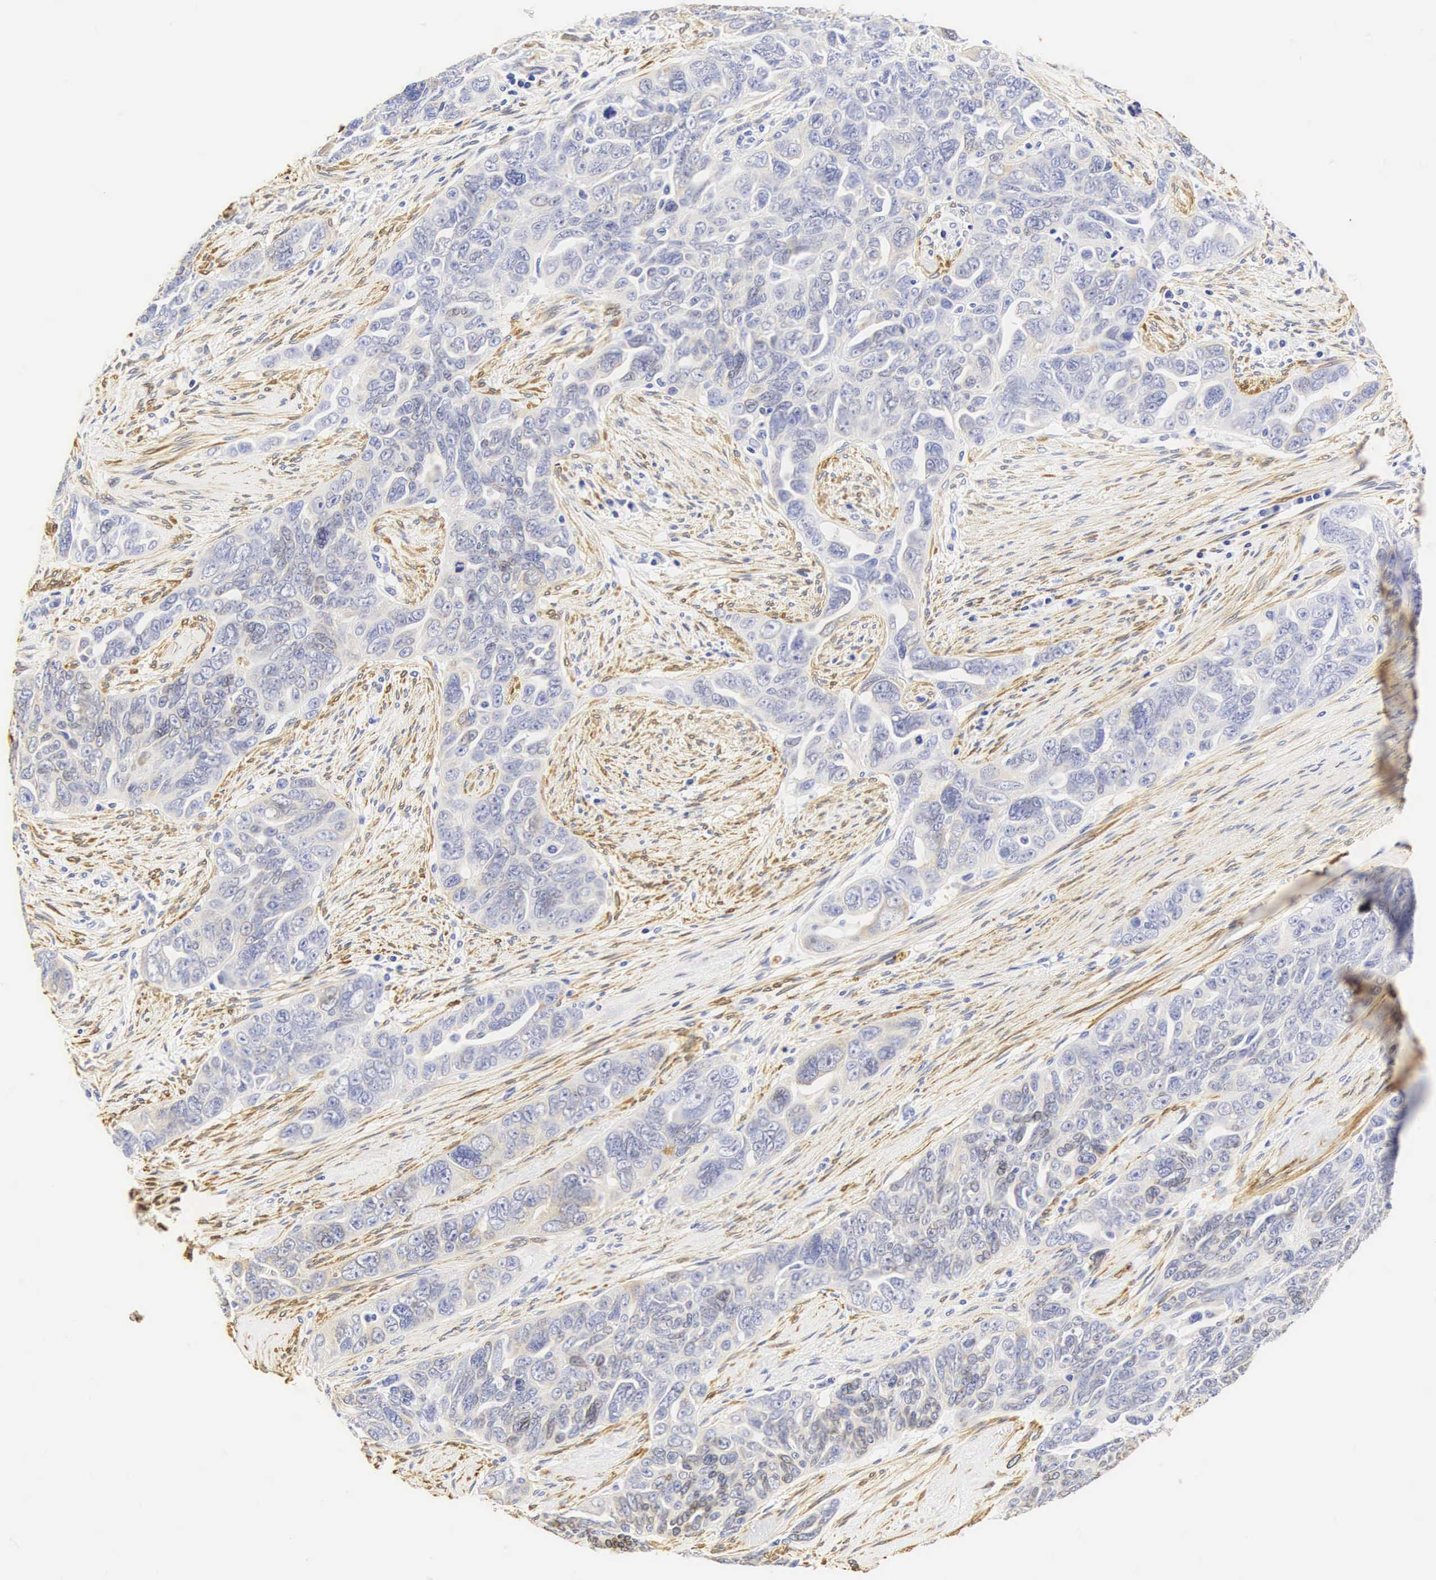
{"staining": {"intensity": "negative", "quantity": "none", "location": "none"}, "tissue": "ovarian cancer", "cell_type": "Tumor cells", "image_type": "cancer", "snomed": [{"axis": "morphology", "description": "Cystadenocarcinoma, serous, NOS"}, {"axis": "topography", "description": "Ovary"}], "caption": "Tumor cells show no significant positivity in ovarian serous cystadenocarcinoma. The staining was performed using DAB (3,3'-diaminobenzidine) to visualize the protein expression in brown, while the nuclei were stained in blue with hematoxylin (Magnification: 20x).", "gene": "CNN1", "patient": {"sex": "female", "age": 63}}